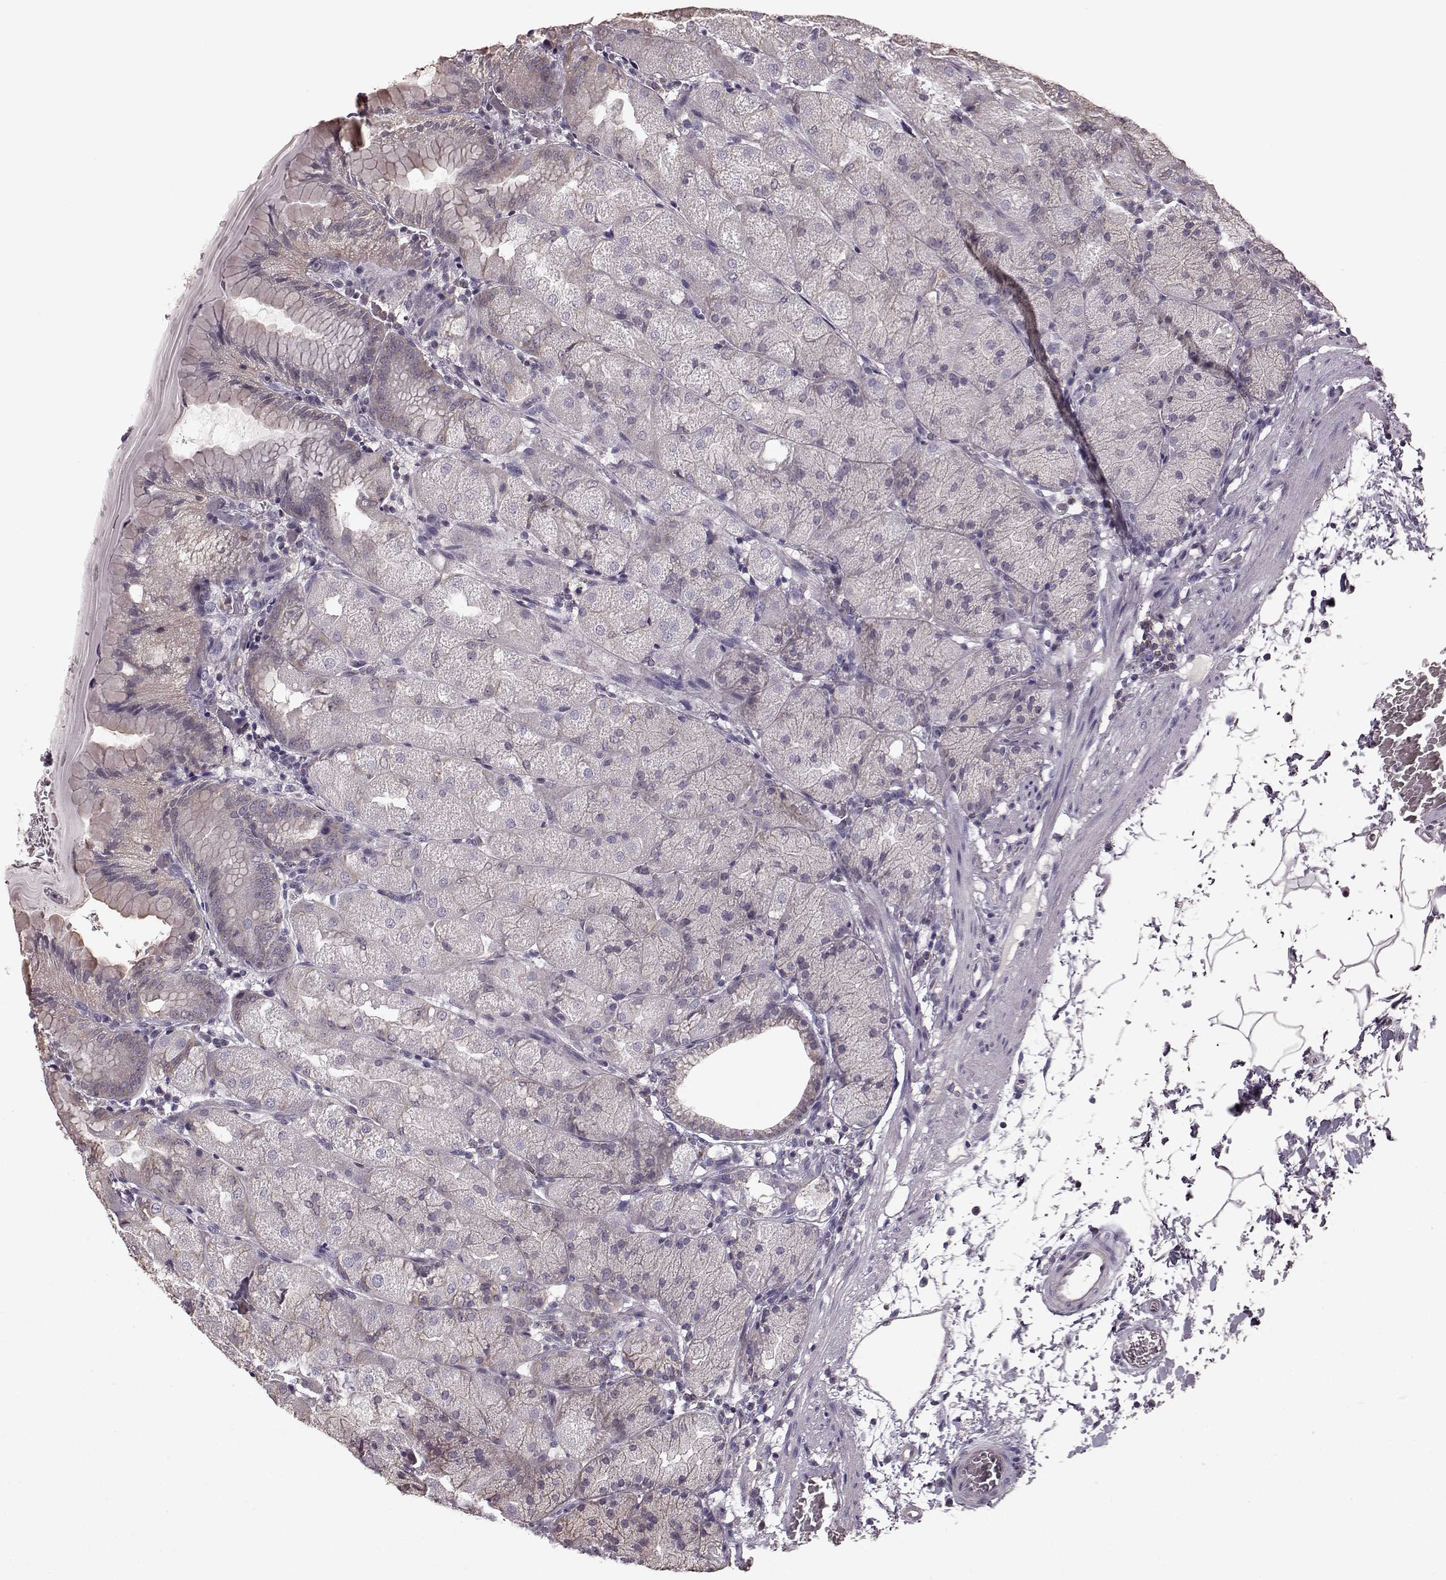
{"staining": {"intensity": "negative", "quantity": "none", "location": "none"}, "tissue": "stomach", "cell_type": "Glandular cells", "image_type": "normal", "snomed": [{"axis": "morphology", "description": "Normal tissue, NOS"}, {"axis": "topography", "description": "Stomach, upper"}, {"axis": "topography", "description": "Stomach"}, {"axis": "topography", "description": "Stomach, lower"}], "caption": "Stomach was stained to show a protein in brown. There is no significant positivity in glandular cells. (DAB (3,3'-diaminobenzidine) IHC visualized using brightfield microscopy, high magnification).", "gene": "PDCD1", "patient": {"sex": "male", "age": 62}}